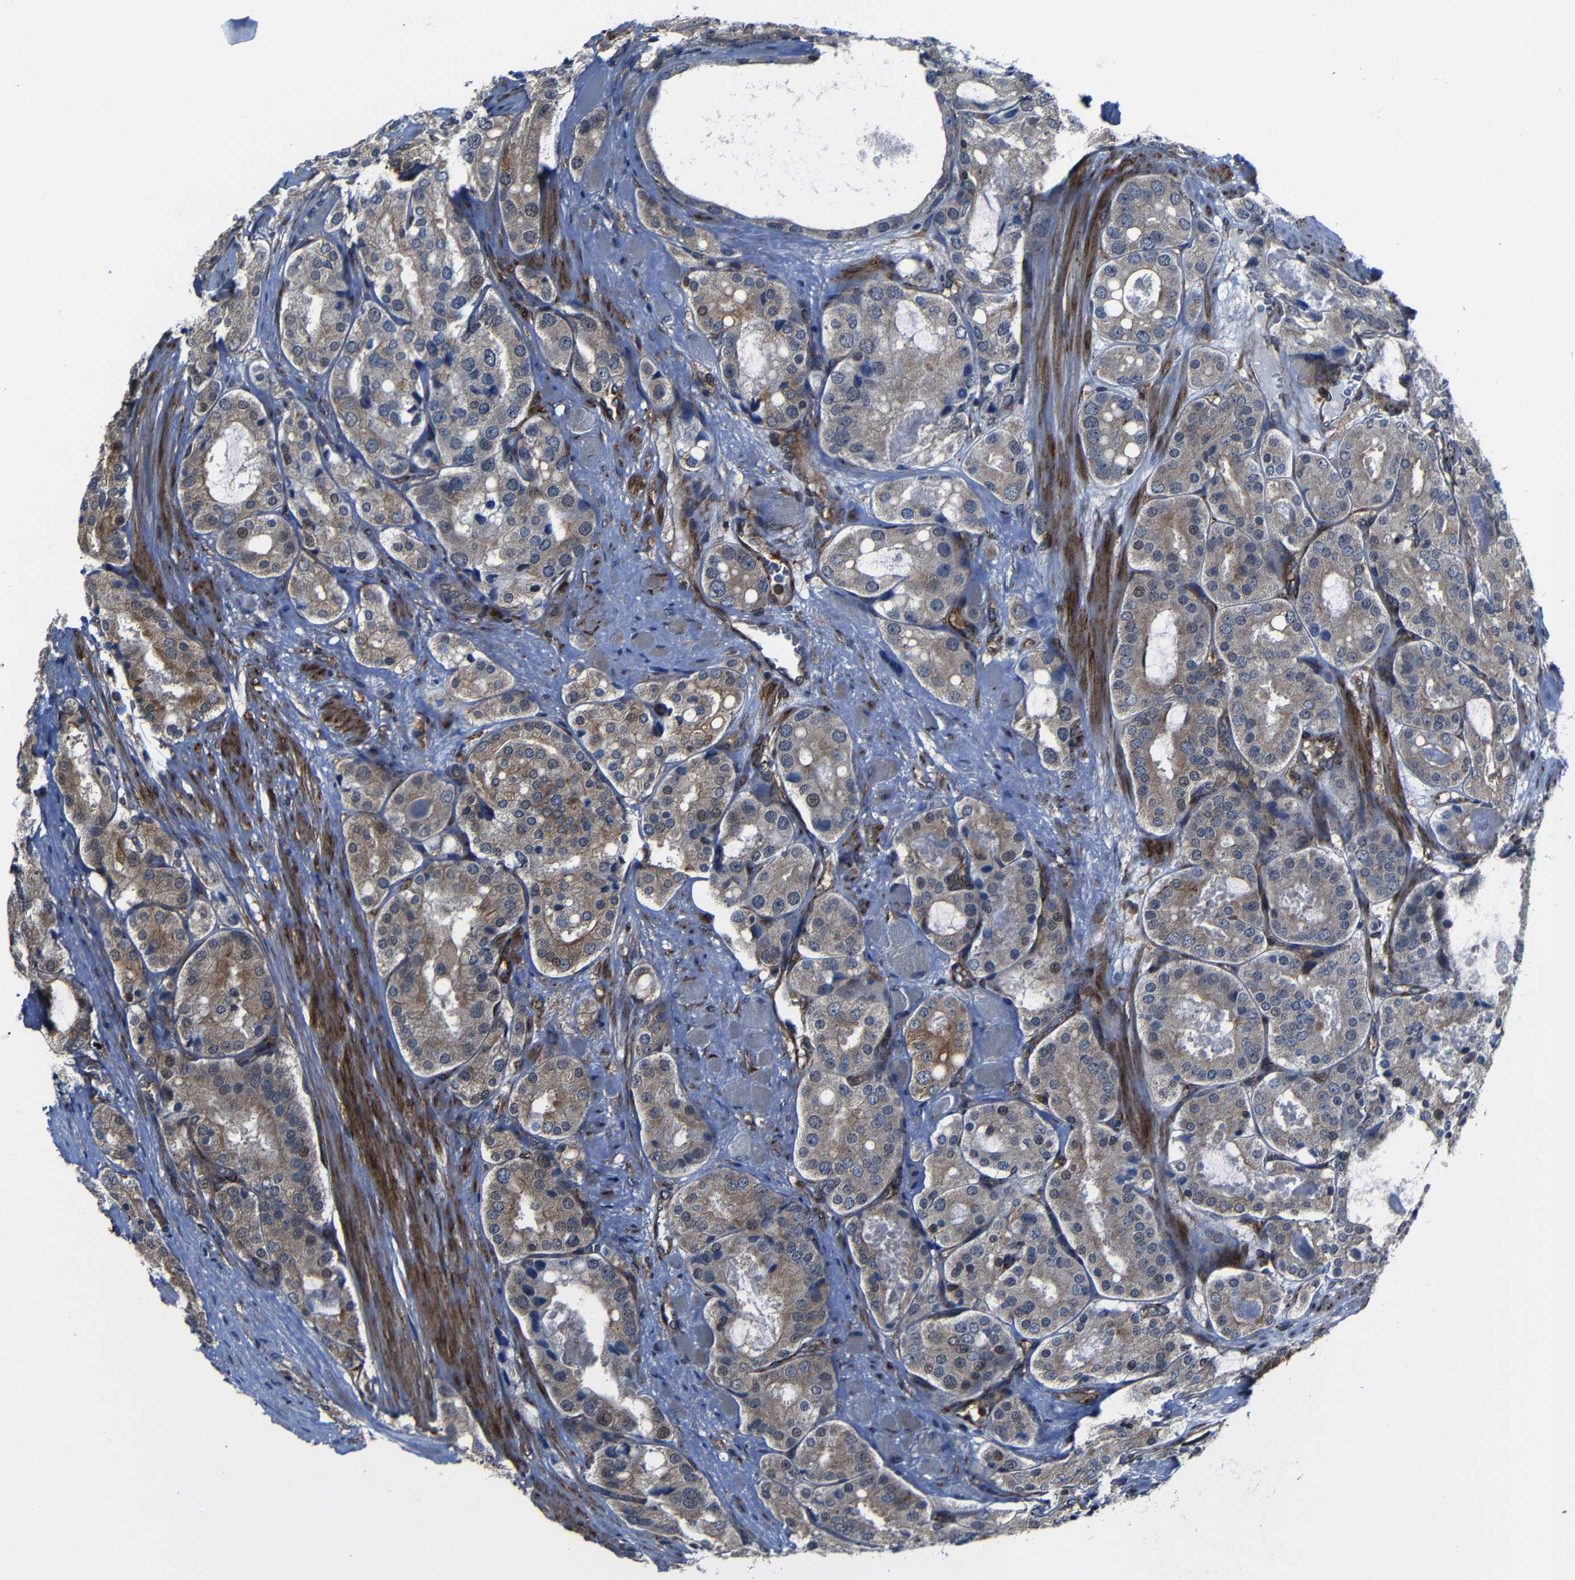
{"staining": {"intensity": "weak", "quantity": ">75%", "location": "cytoplasmic/membranous"}, "tissue": "prostate cancer", "cell_type": "Tumor cells", "image_type": "cancer", "snomed": [{"axis": "morphology", "description": "Adenocarcinoma, High grade"}, {"axis": "topography", "description": "Prostate"}], "caption": "Adenocarcinoma (high-grade) (prostate) stained for a protein (brown) exhibits weak cytoplasmic/membranous positive positivity in about >75% of tumor cells.", "gene": "KIAA0513", "patient": {"sex": "male", "age": 65}}